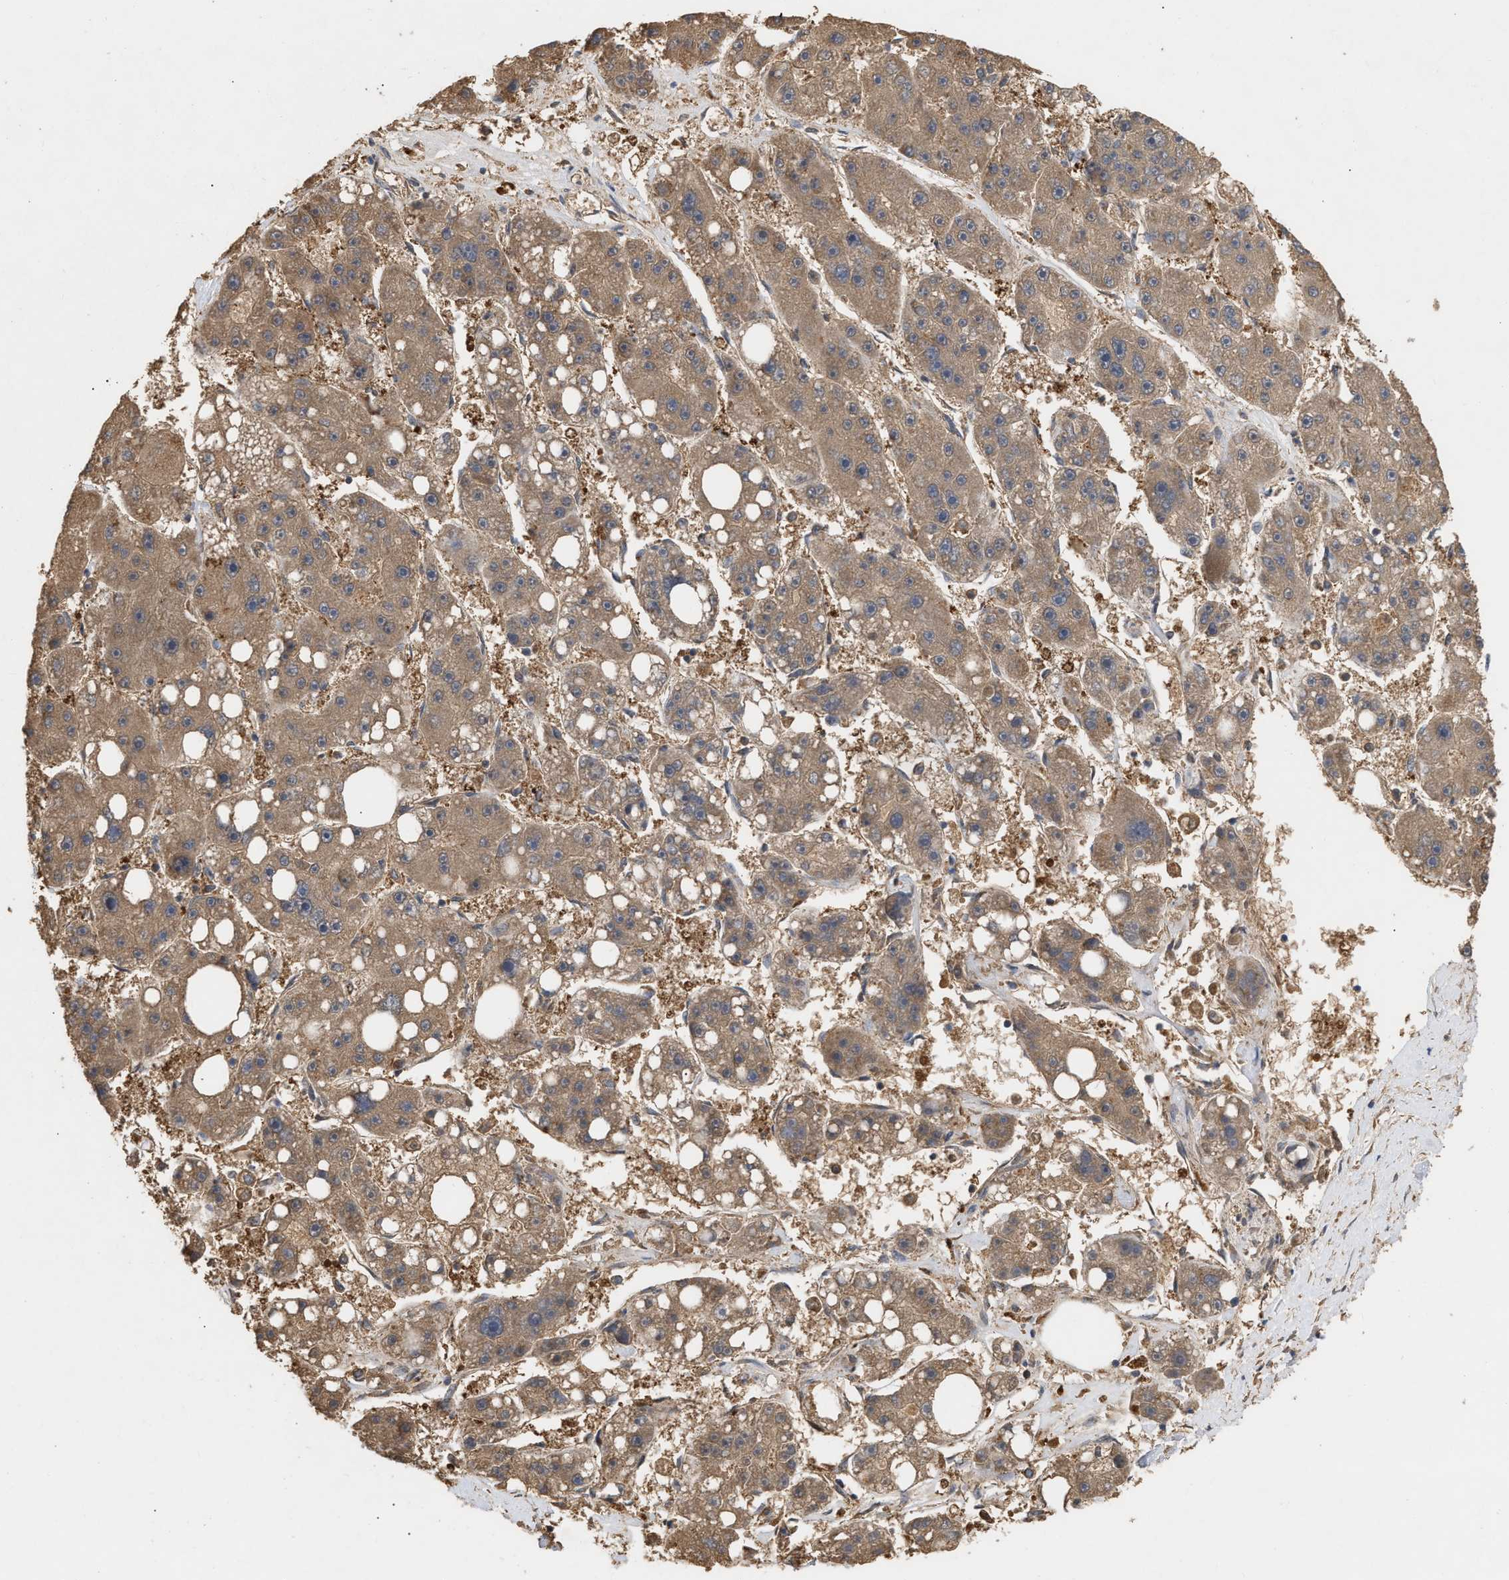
{"staining": {"intensity": "moderate", "quantity": ">75%", "location": "cytoplasmic/membranous"}, "tissue": "liver cancer", "cell_type": "Tumor cells", "image_type": "cancer", "snomed": [{"axis": "morphology", "description": "Carcinoma, Hepatocellular, NOS"}, {"axis": "topography", "description": "Liver"}], "caption": "Human hepatocellular carcinoma (liver) stained with a brown dye demonstrates moderate cytoplasmic/membranous positive positivity in about >75% of tumor cells.", "gene": "FITM1", "patient": {"sex": "female", "age": 61}}